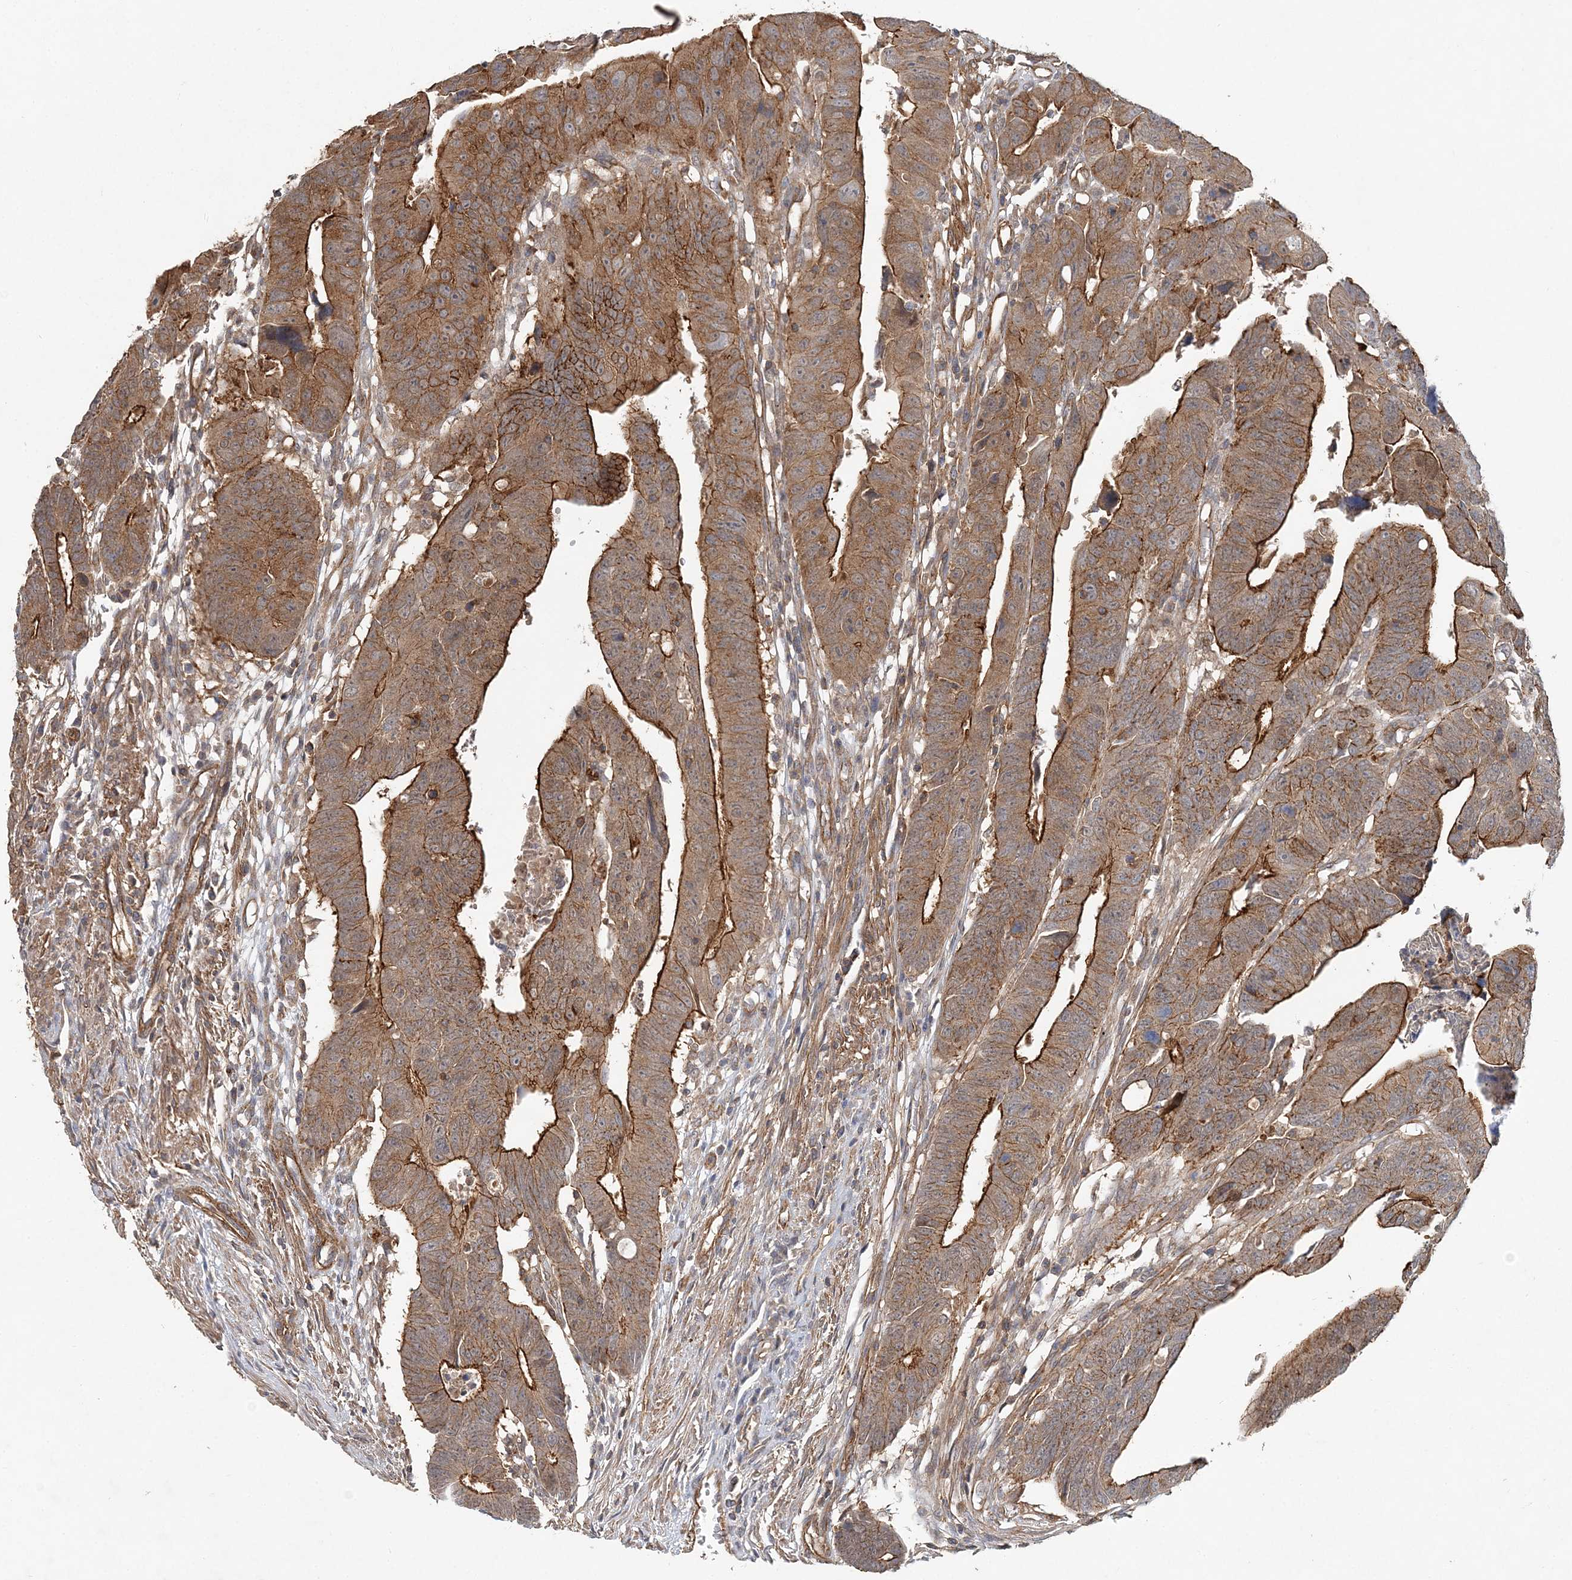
{"staining": {"intensity": "moderate", "quantity": ">75%", "location": "cytoplasmic/membranous"}, "tissue": "colorectal cancer", "cell_type": "Tumor cells", "image_type": "cancer", "snomed": [{"axis": "morphology", "description": "Adenocarcinoma, NOS"}, {"axis": "topography", "description": "Rectum"}], "caption": "IHC staining of colorectal cancer (adenocarcinoma), which shows medium levels of moderate cytoplasmic/membranous expression in approximately >75% of tumor cells indicating moderate cytoplasmic/membranous protein staining. The staining was performed using DAB (brown) for protein detection and nuclei were counterstained in hematoxylin (blue).", "gene": "MAT2B", "patient": {"sex": "female", "age": 65}}